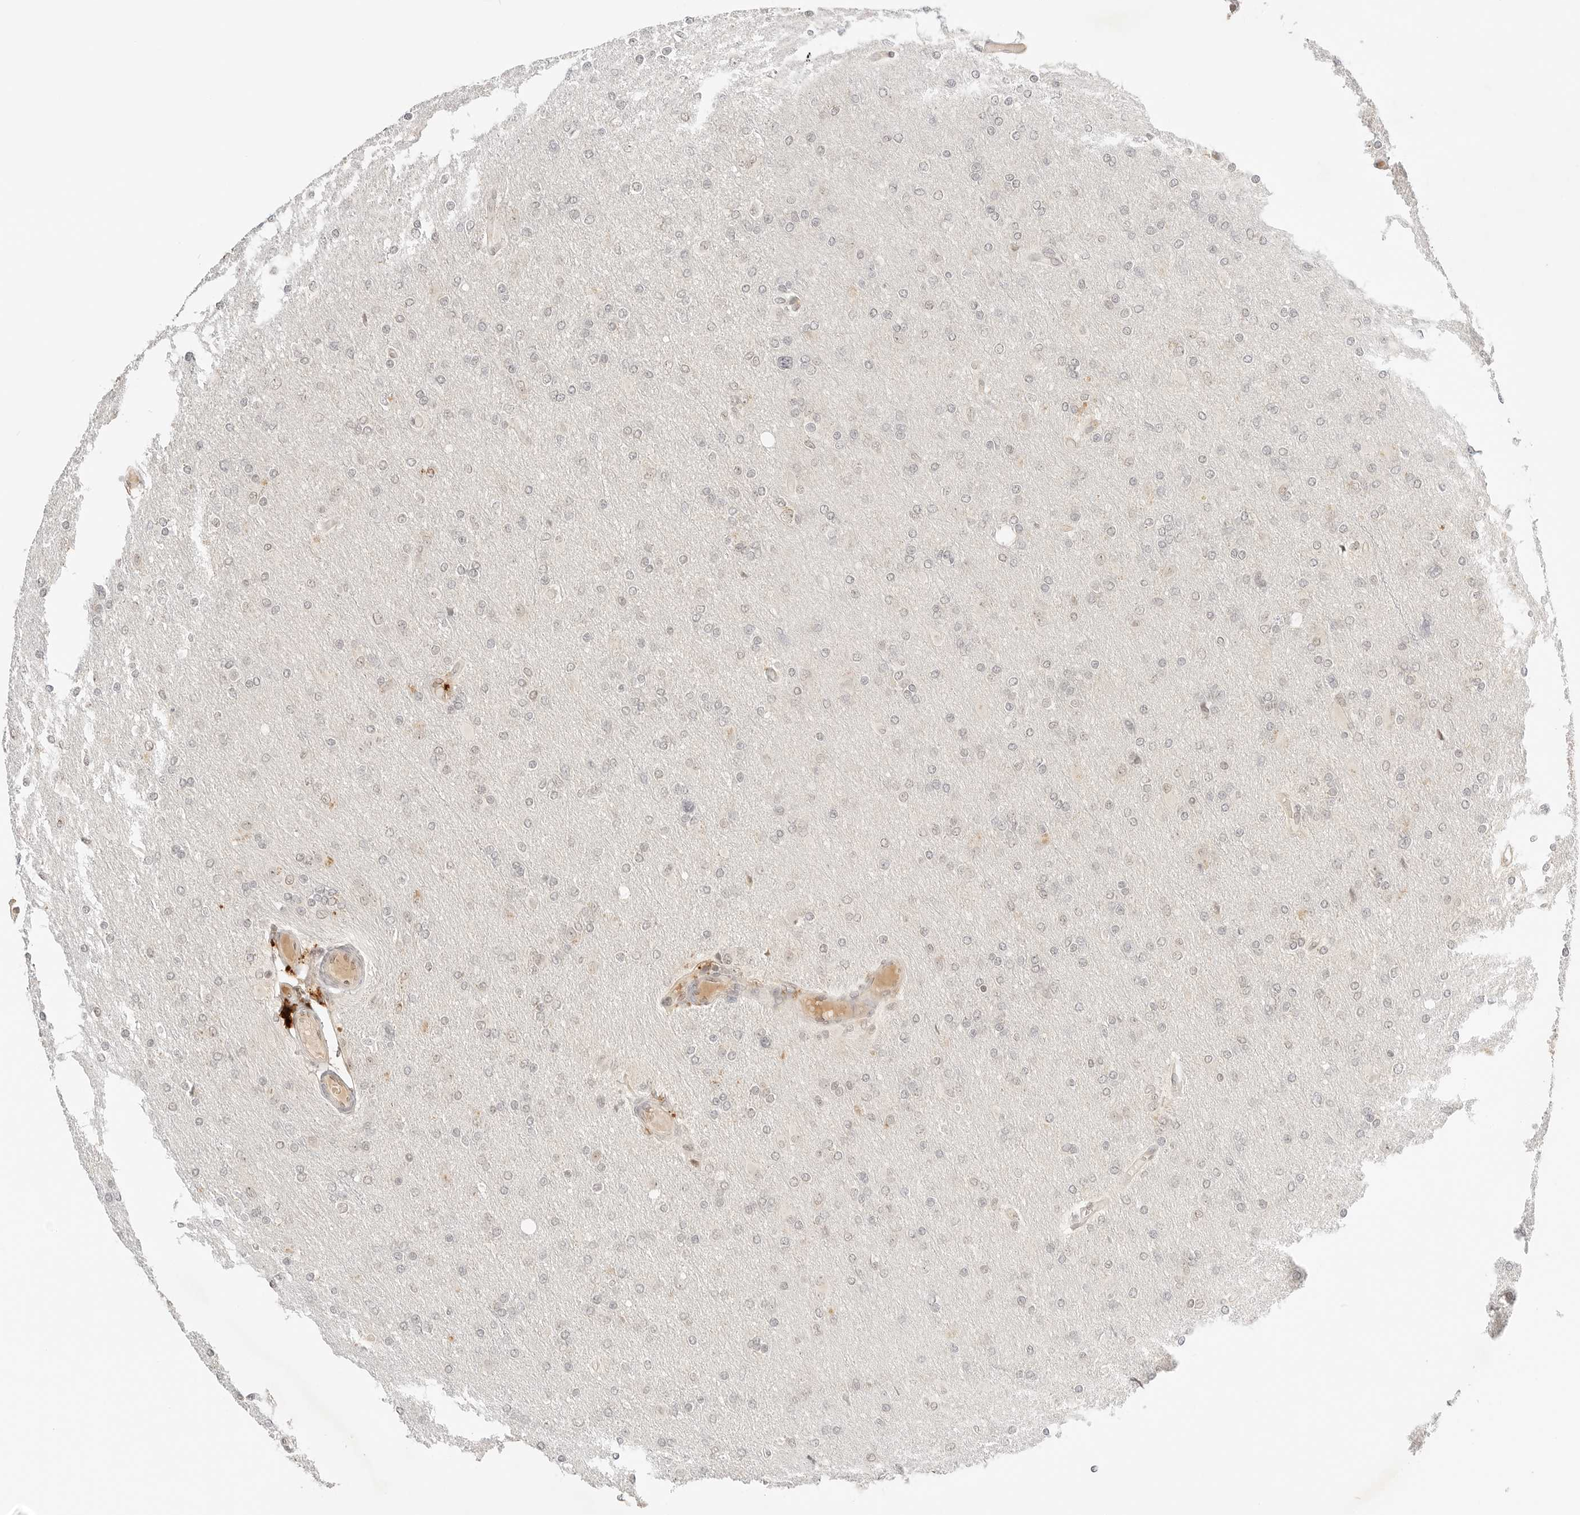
{"staining": {"intensity": "negative", "quantity": "none", "location": "none"}, "tissue": "glioma", "cell_type": "Tumor cells", "image_type": "cancer", "snomed": [{"axis": "morphology", "description": "Glioma, malignant, High grade"}, {"axis": "topography", "description": "Cerebral cortex"}], "caption": "IHC of glioma shows no expression in tumor cells. Nuclei are stained in blue.", "gene": "RPS6KL1", "patient": {"sex": "female", "age": 36}}